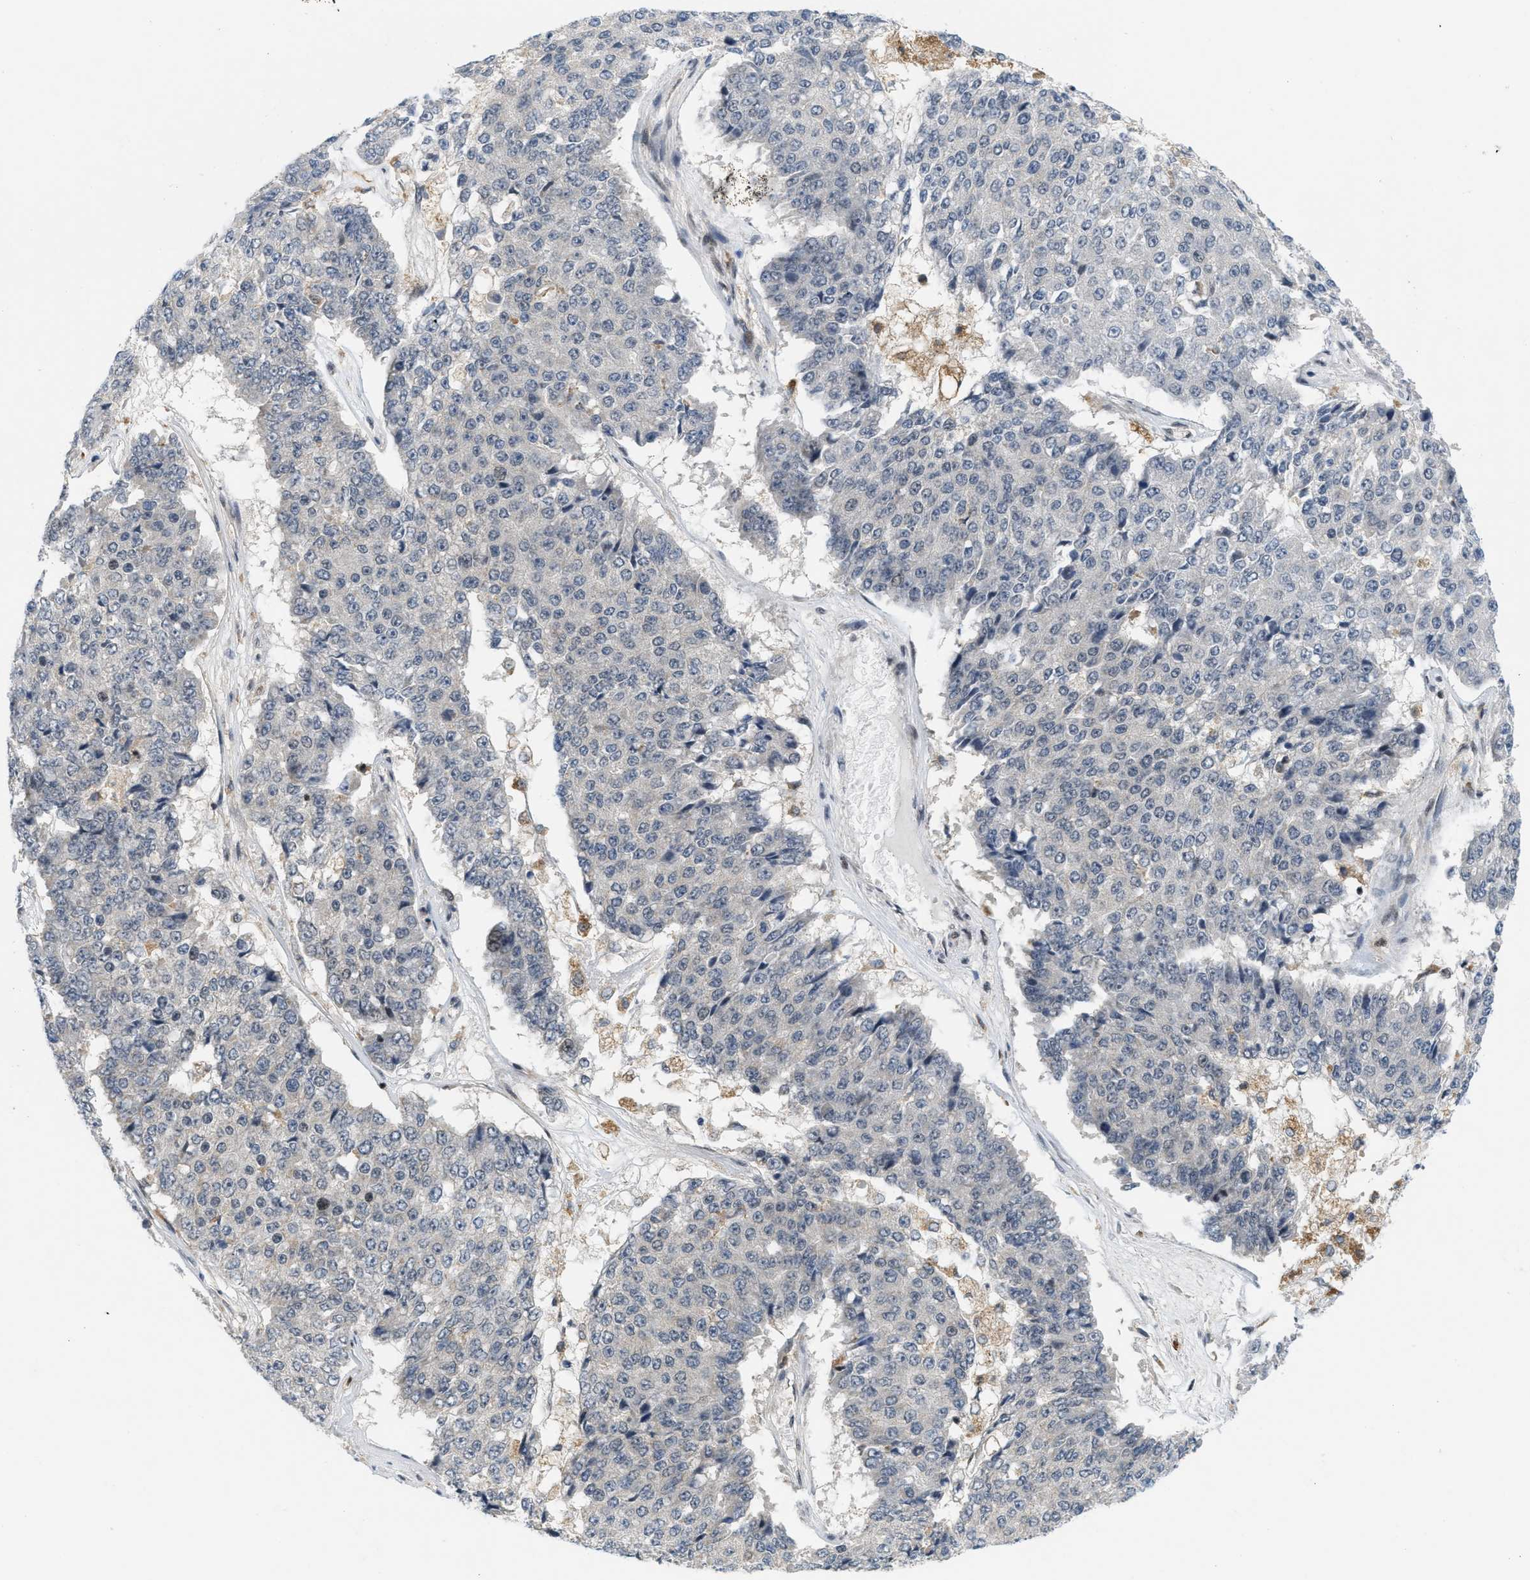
{"staining": {"intensity": "negative", "quantity": "none", "location": "none"}, "tissue": "pancreatic cancer", "cell_type": "Tumor cells", "image_type": "cancer", "snomed": [{"axis": "morphology", "description": "Adenocarcinoma, NOS"}, {"axis": "topography", "description": "Pancreas"}], "caption": "DAB immunohistochemical staining of pancreatic adenocarcinoma exhibits no significant staining in tumor cells. The staining was performed using DAB to visualize the protein expression in brown, while the nuclei were stained in blue with hematoxylin (Magnification: 20x).", "gene": "ING1", "patient": {"sex": "male", "age": 50}}